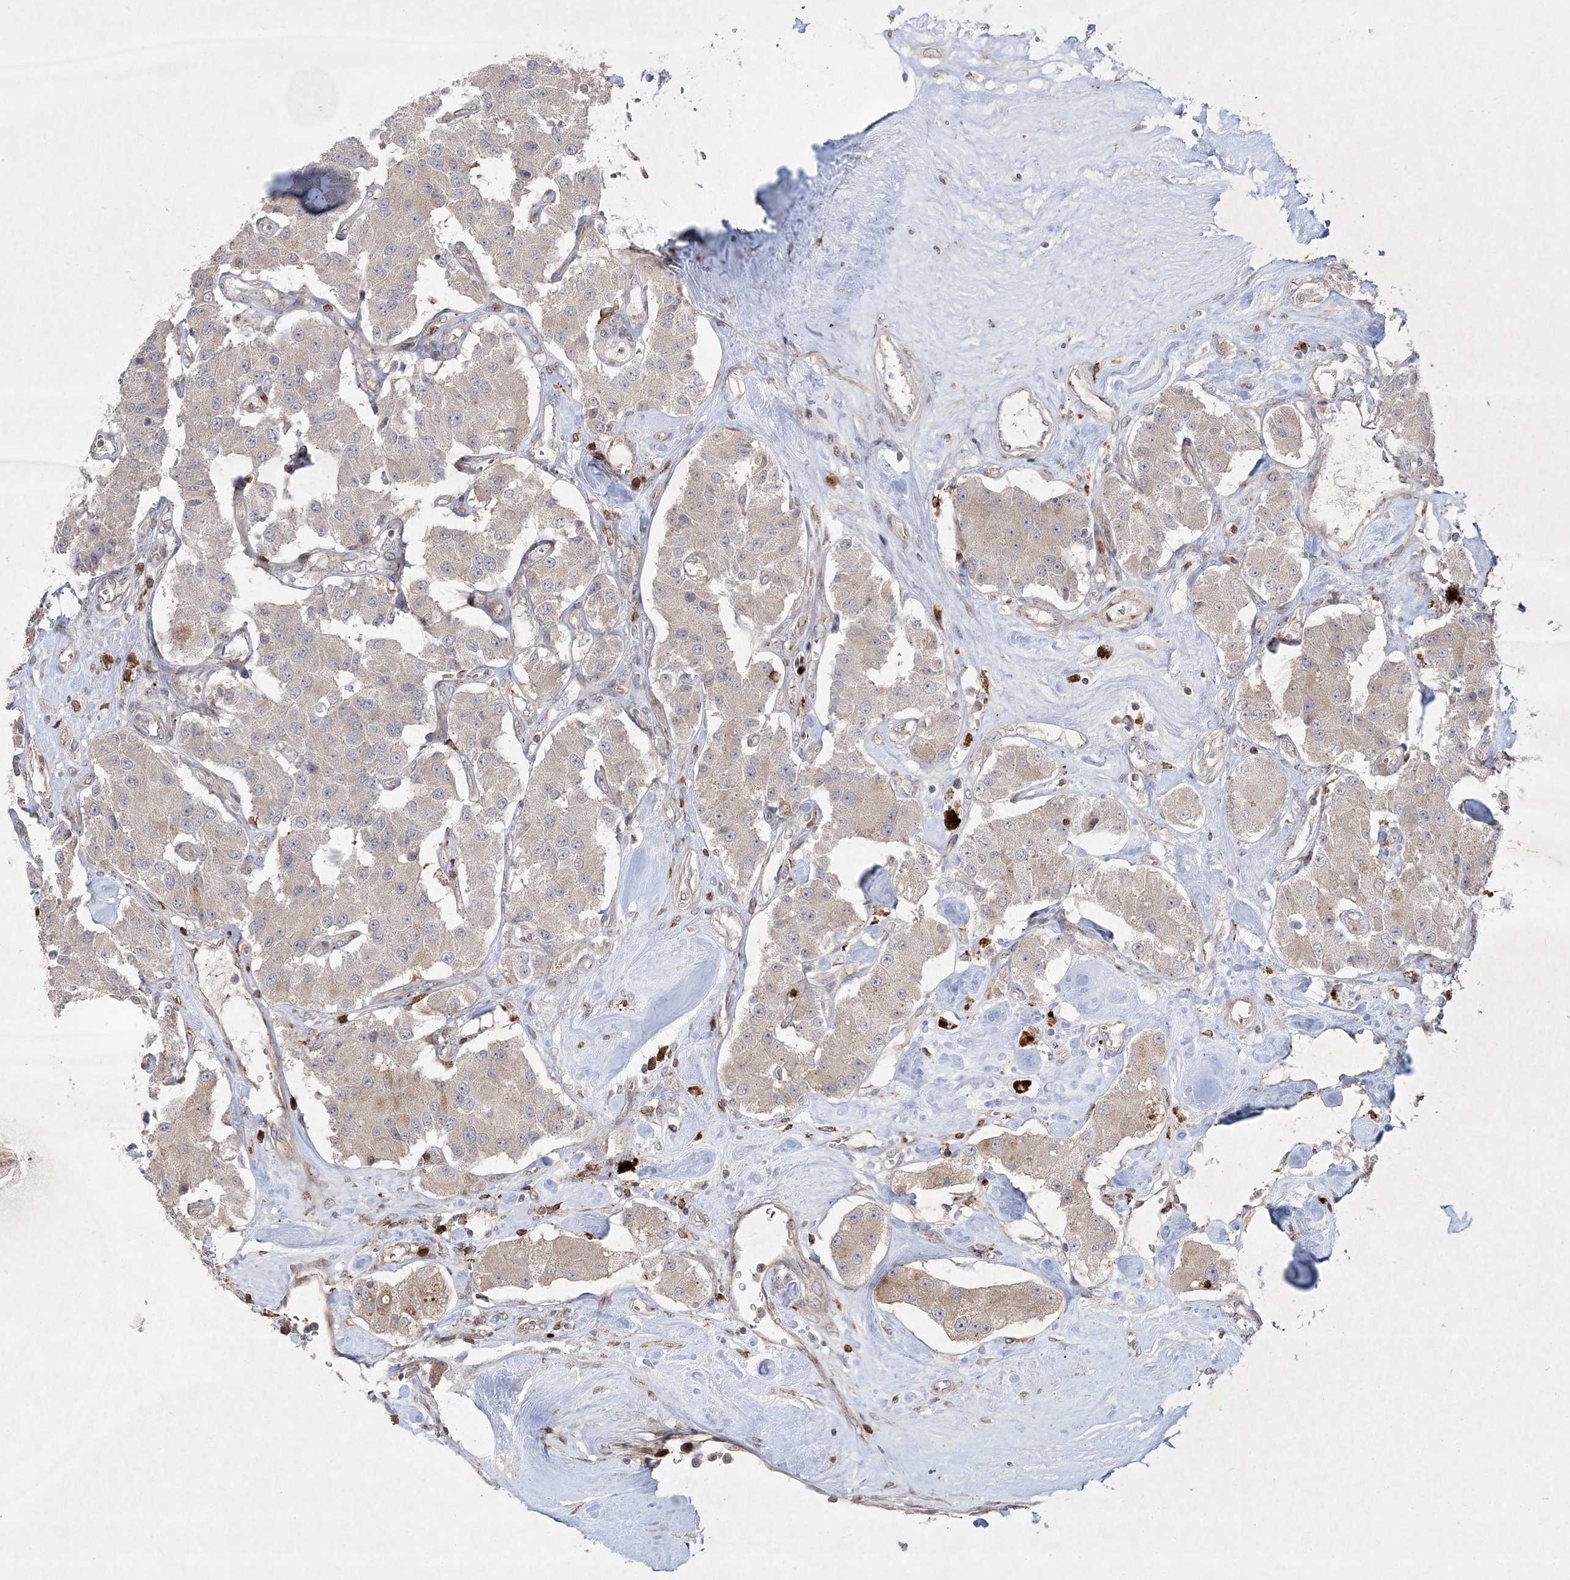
{"staining": {"intensity": "moderate", "quantity": "<25%", "location": "cytoplasmic/membranous"}, "tissue": "carcinoid", "cell_type": "Tumor cells", "image_type": "cancer", "snomed": [{"axis": "morphology", "description": "Carcinoid, malignant, NOS"}, {"axis": "topography", "description": "Pancreas"}], "caption": "Immunohistochemistry (IHC) of human malignant carcinoid exhibits low levels of moderate cytoplasmic/membranous staining in about <25% of tumor cells.", "gene": "CLNK", "patient": {"sex": "male", "age": 41}}